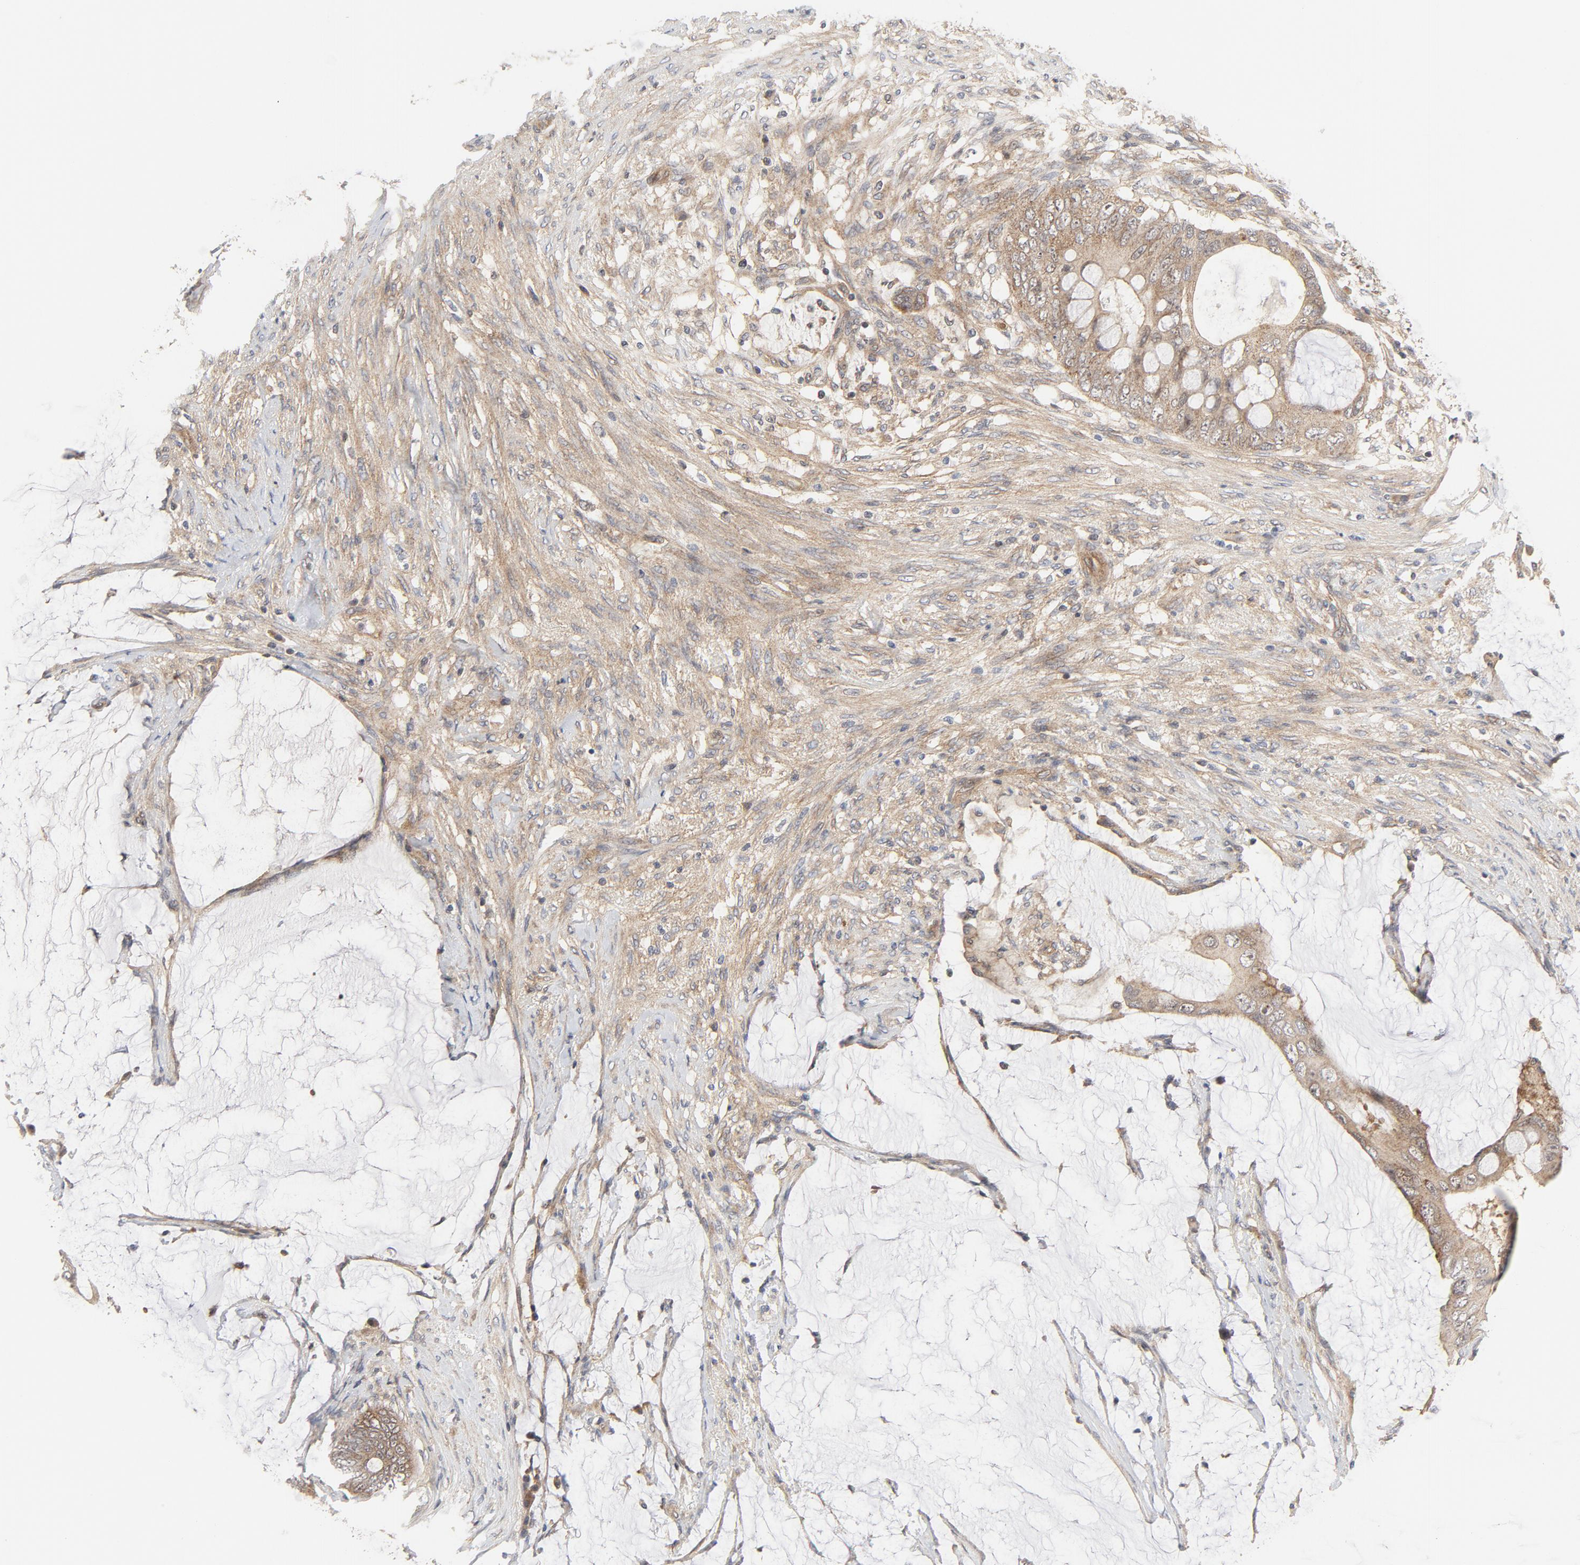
{"staining": {"intensity": "weak", "quantity": ">75%", "location": "cytoplasmic/membranous"}, "tissue": "colorectal cancer", "cell_type": "Tumor cells", "image_type": "cancer", "snomed": [{"axis": "morphology", "description": "Normal tissue, NOS"}, {"axis": "morphology", "description": "Adenocarcinoma, NOS"}, {"axis": "topography", "description": "Rectum"}, {"axis": "topography", "description": "Peripheral nerve tissue"}], "caption": "Immunohistochemical staining of adenocarcinoma (colorectal) shows low levels of weak cytoplasmic/membranous expression in about >75% of tumor cells. The protein of interest is stained brown, and the nuclei are stained in blue (DAB (3,3'-diaminobenzidine) IHC with brightfield microscopy, high magnification).", "gene": "MAP2K7", "patient": {"sex": "female", "age": 77}}